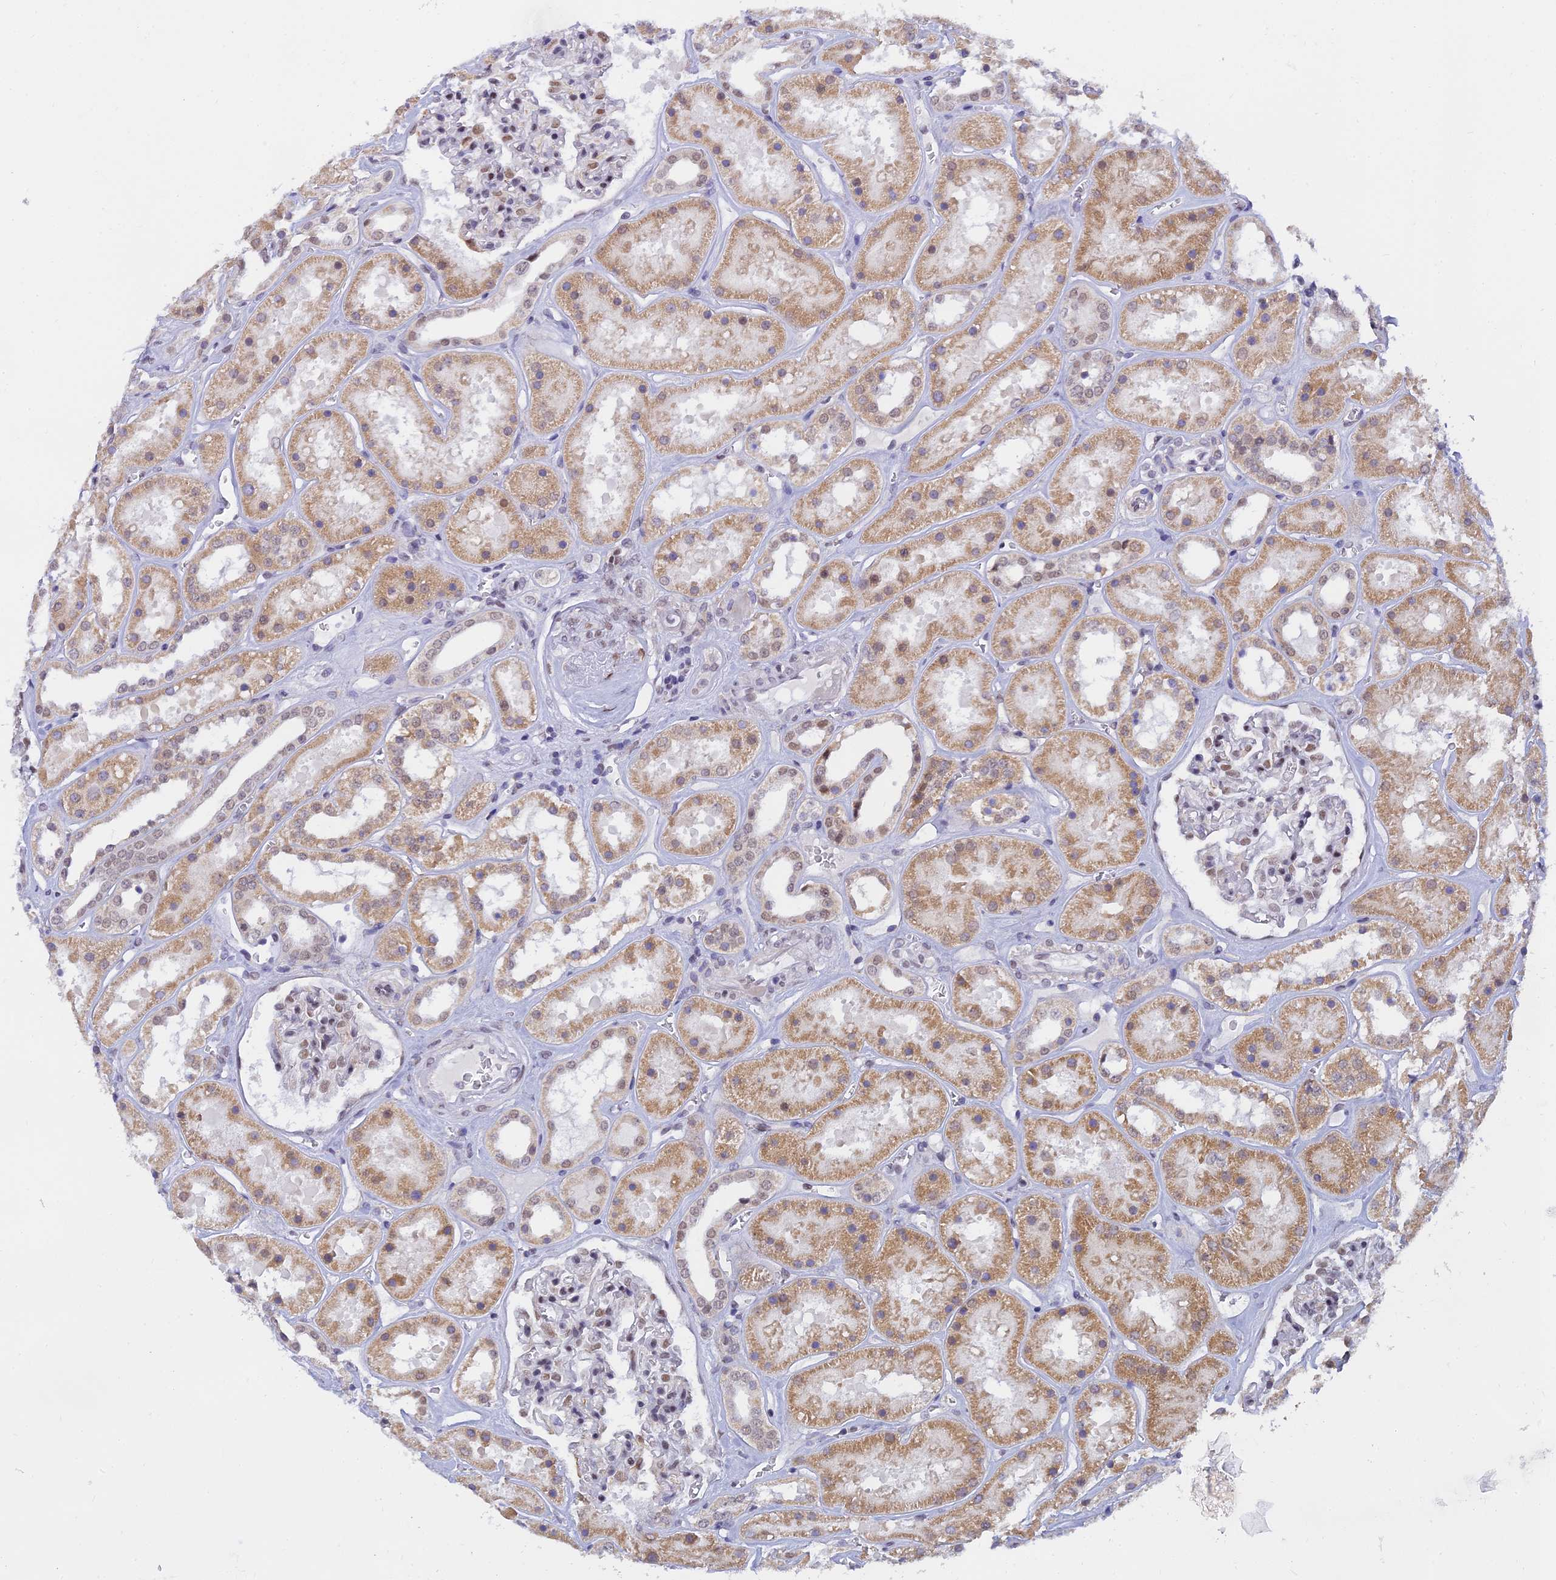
{"staining": {"intensity": "moderate", "quantity": "<25%", "location": "nuclear"}, "tissue": "kidney", "cell_type": "Cells in glomeruli", "image_type": "normal", "snomed": [{"axis": "morphology", "description": "Normal tissue, NOS"}, {"axis": "topography", "description": "Kidney"}], "caption": "Immunohistochemical staining of benign human kidney demonstrates moderate nuclear protein staining in approximately <25% of cells in glomeruli.", "gene": "C2orf49", "patient": {"sex": "female", "age": 41}}